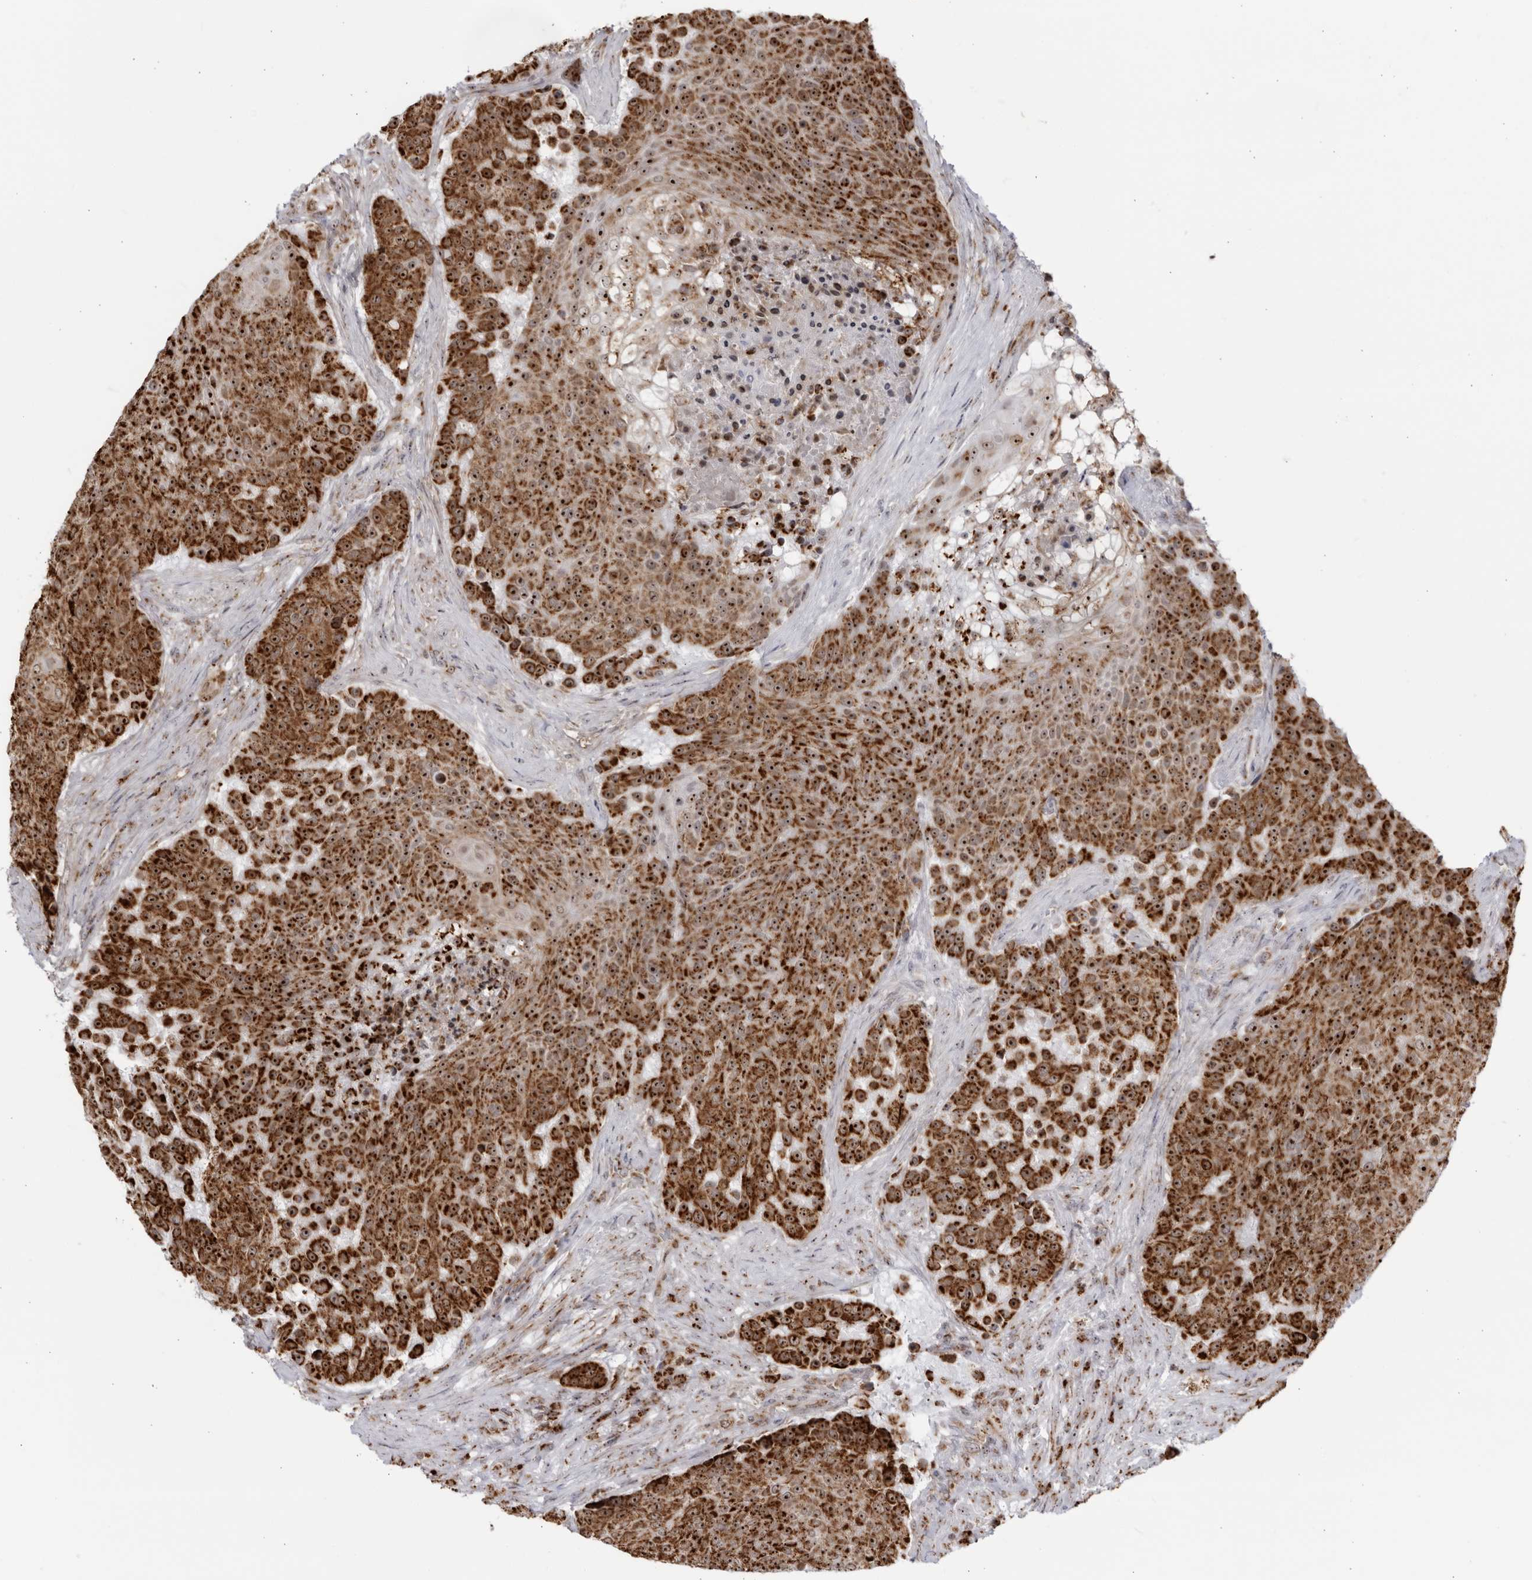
{"staining": {"intensity": "strong", "quantity": ">75%", "location": "cytoplasmic/membranous,nuclear"}, "tissue": "urothelial cancer", "cell_type": "Tumor cells", "image_type": "cancer", "snomed": [{"axis": "morphology", "description": "Urothelial carcinoma, High grade"}, {"axis": "topography", "description": "Urinary bladder"}], "caption": "Immunohistochemical staining of urothelial carcinoma (high-grade) reveals high levels of strong cytoplasmic/membranous and nuclear positivity in about >75% of tumor cells.", "gene": "RBM34", "patient": {"sex": "female", "age": 63}}